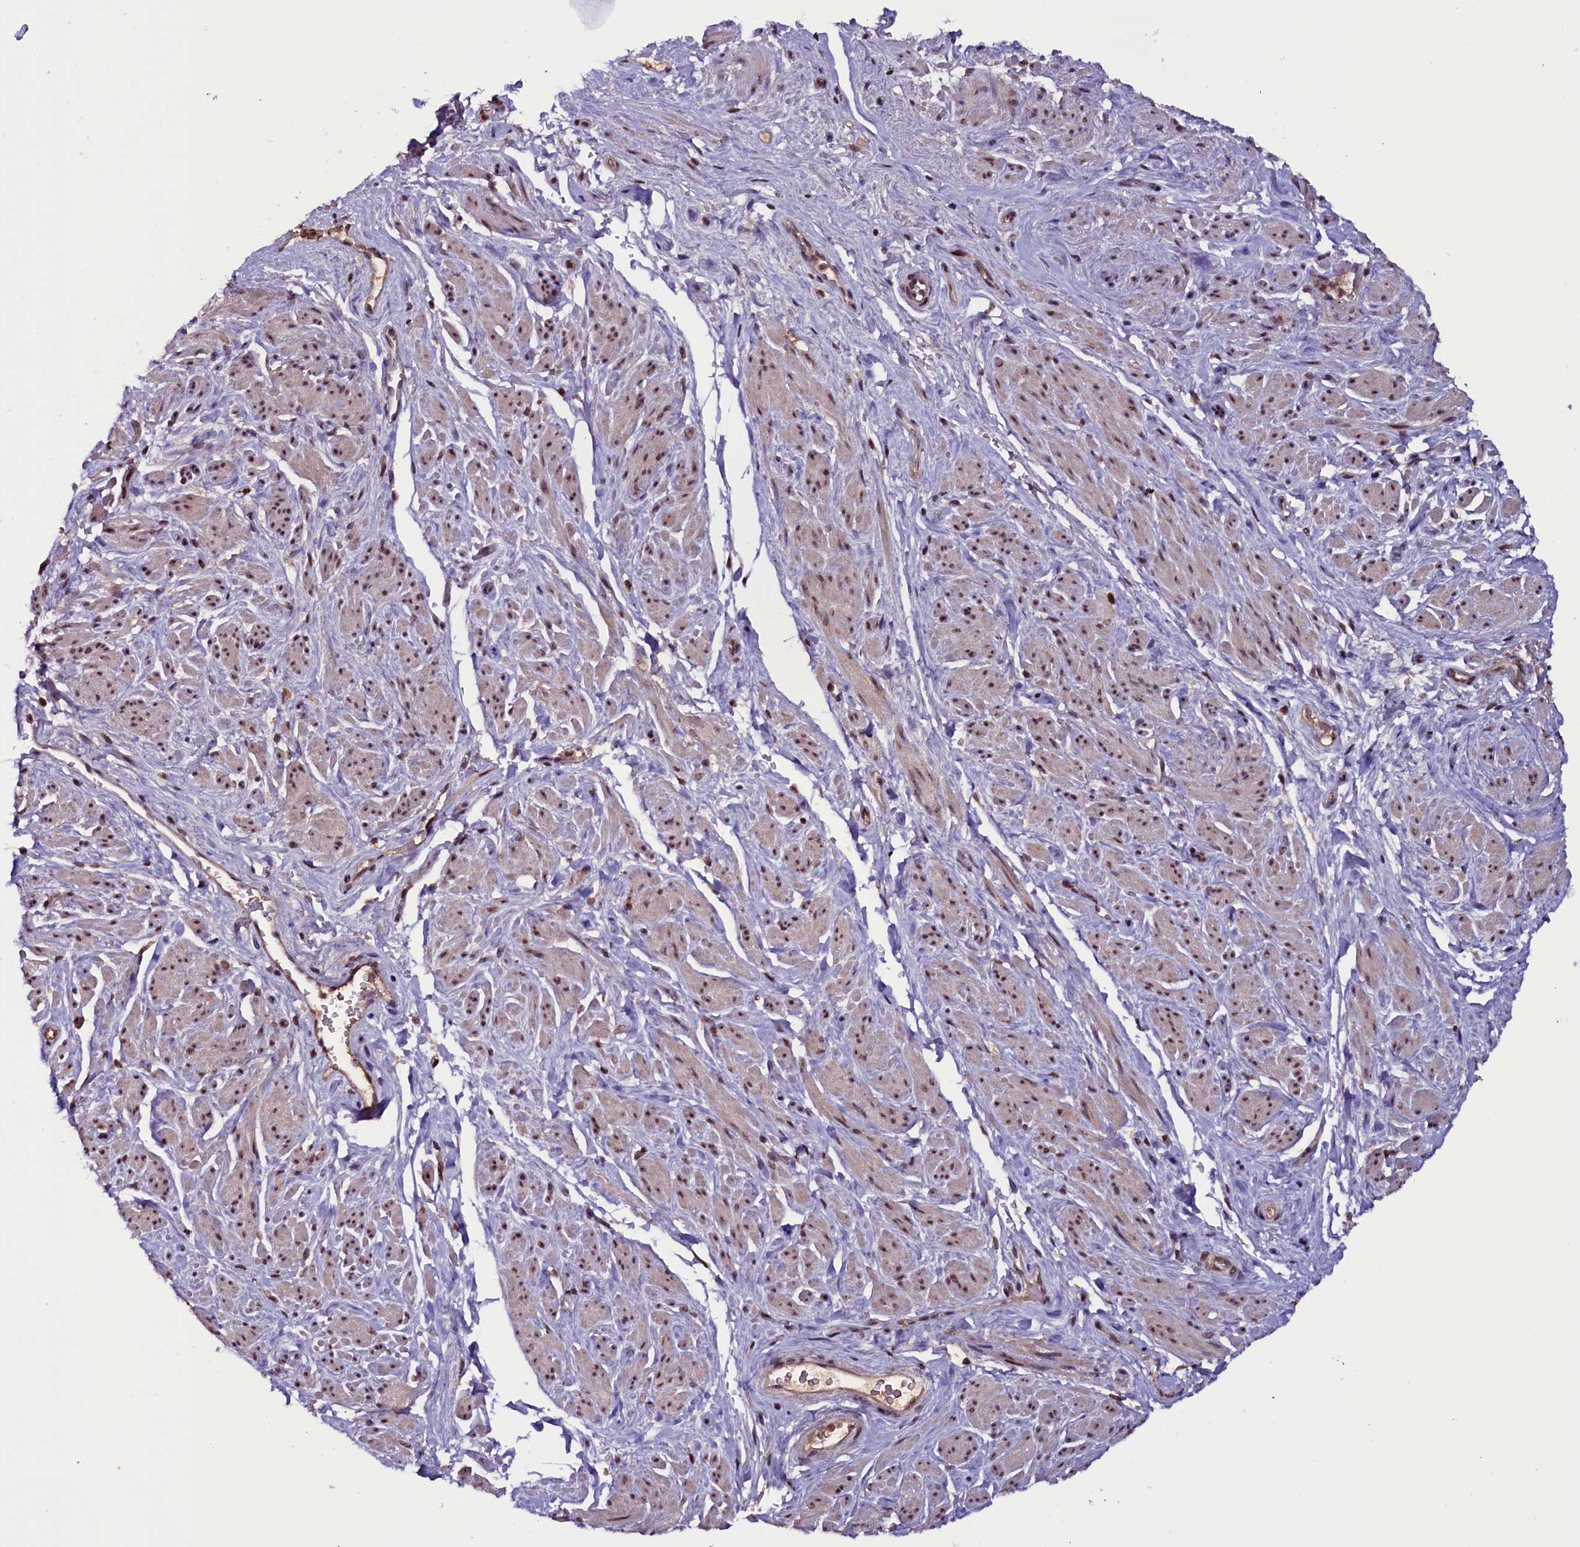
{"staining": {"intensity": "moderate", "quantity": "25%-75%", "location": "nuclear"}, "tissue": "smooth muscle", "cell_type": "Smooth muscle cells", "image_type": "normal", "snomed": [{"axis": "morphology", "description": "Normal tissue, NOS"}, {"axis": "topography", "description": "Smooth muscle"}, {"axis": "topography", "description": "Peripheral nerve tissue"}], "caption": "Brown immunohistochemical staining in benign smooth muscle displays moderate nuclear expression in approximately 25%-75% of smooth muscle cells. (Stains: DAB (3,3'-diaminobenzidine) in brown, nuclei in blue, Microscopy: brightfield microscopy at high magnification).", "gene": "RNMT", "patient": {"sex": "male", "age": 69}}